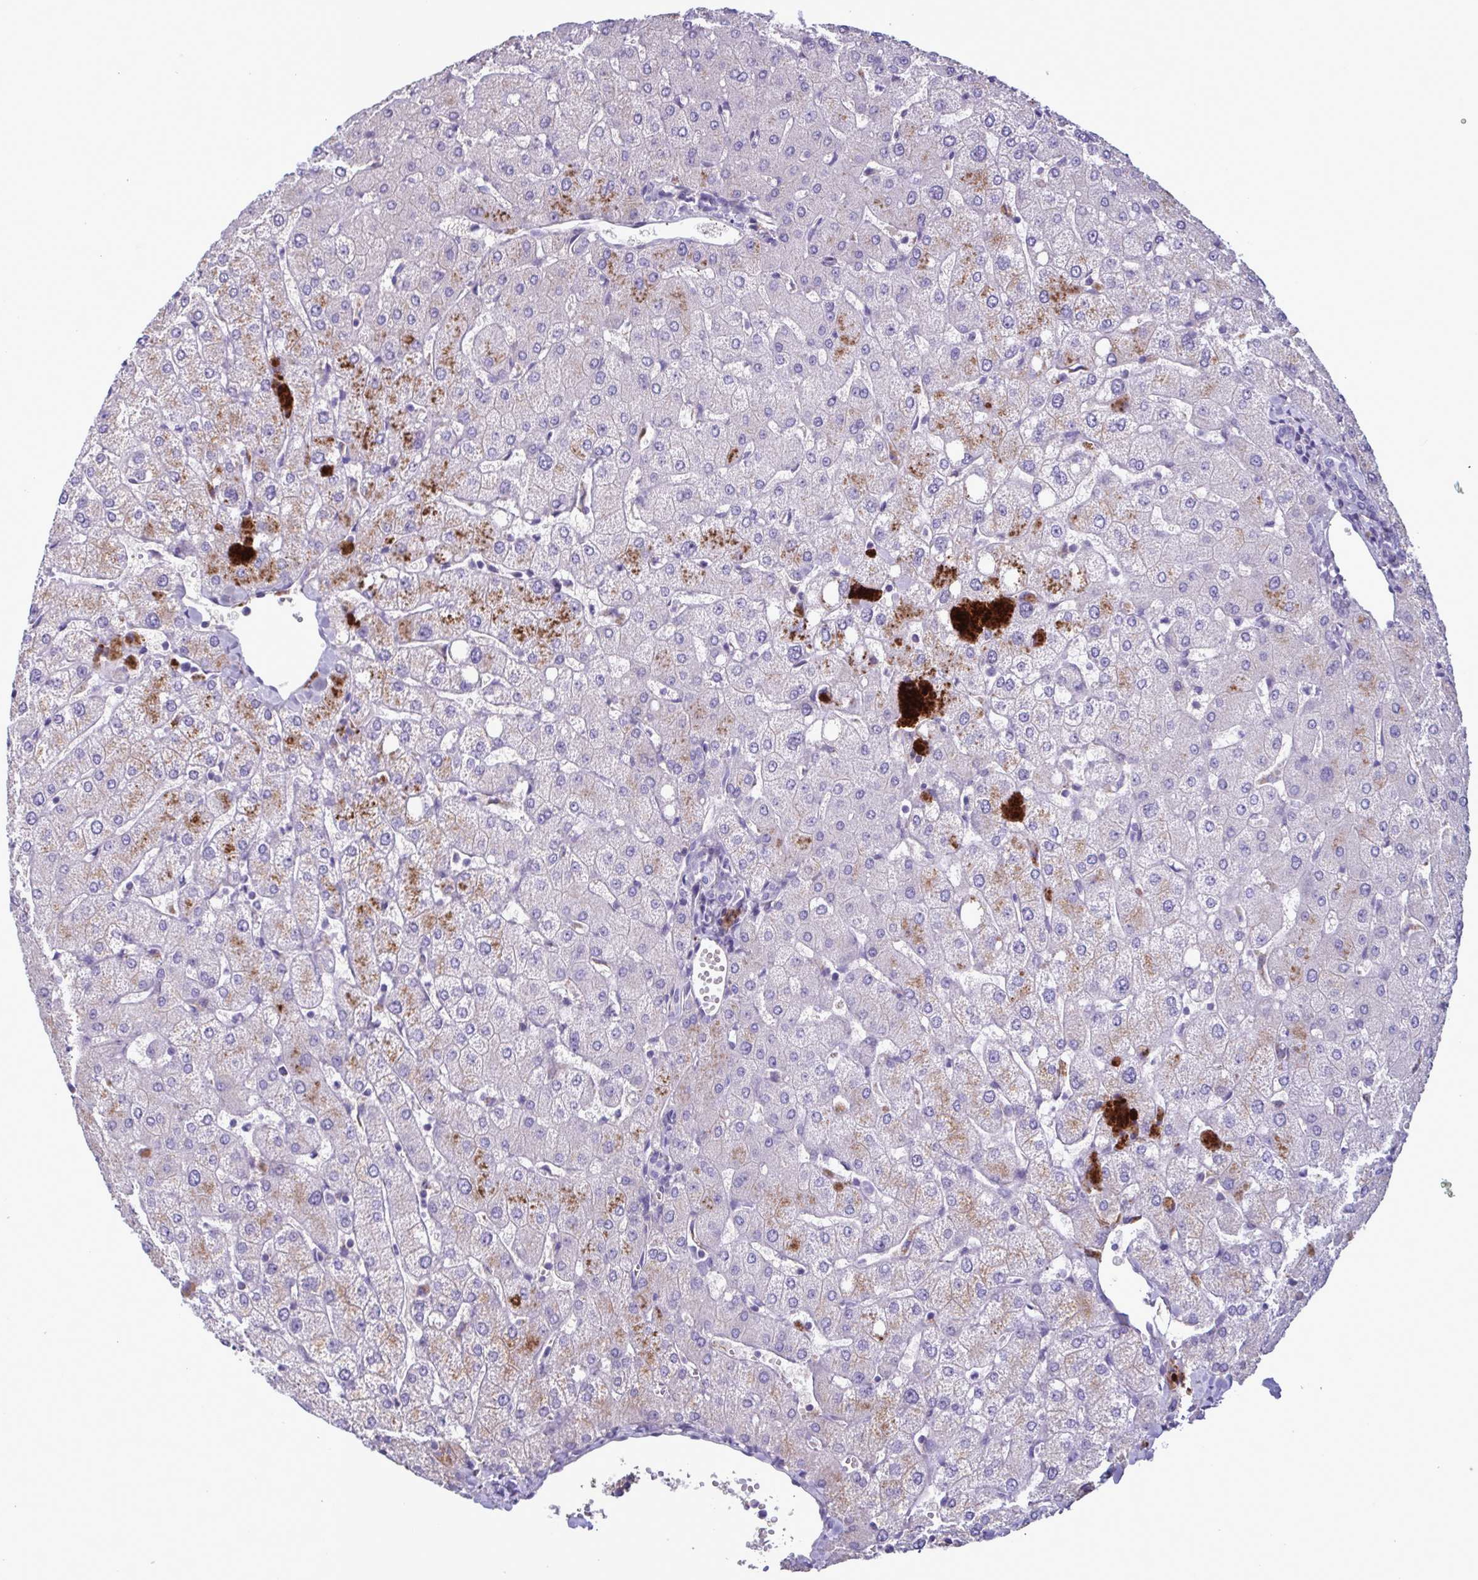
{"staining": {"intensity": "negative", "quantity": "none", "location": "none"}, "tissue": "liver", "cell_type": "Cholangiocytes", "image_type": "normal", "snomed": [{"axis": "morphology", "description": "Normal tissue, NOS"}, {"axis": "topography", "description": "Liver"}], "caption": "Image shows no significant protein positivity in cholangiocytes of unremarkable liver. (Stains: DAB IHC with hematoxylin counter stain, Microscopy: brightfield microscopy at high magnification).", "gene": "F13B", "patient": {"sex": "female", "age": 54}}